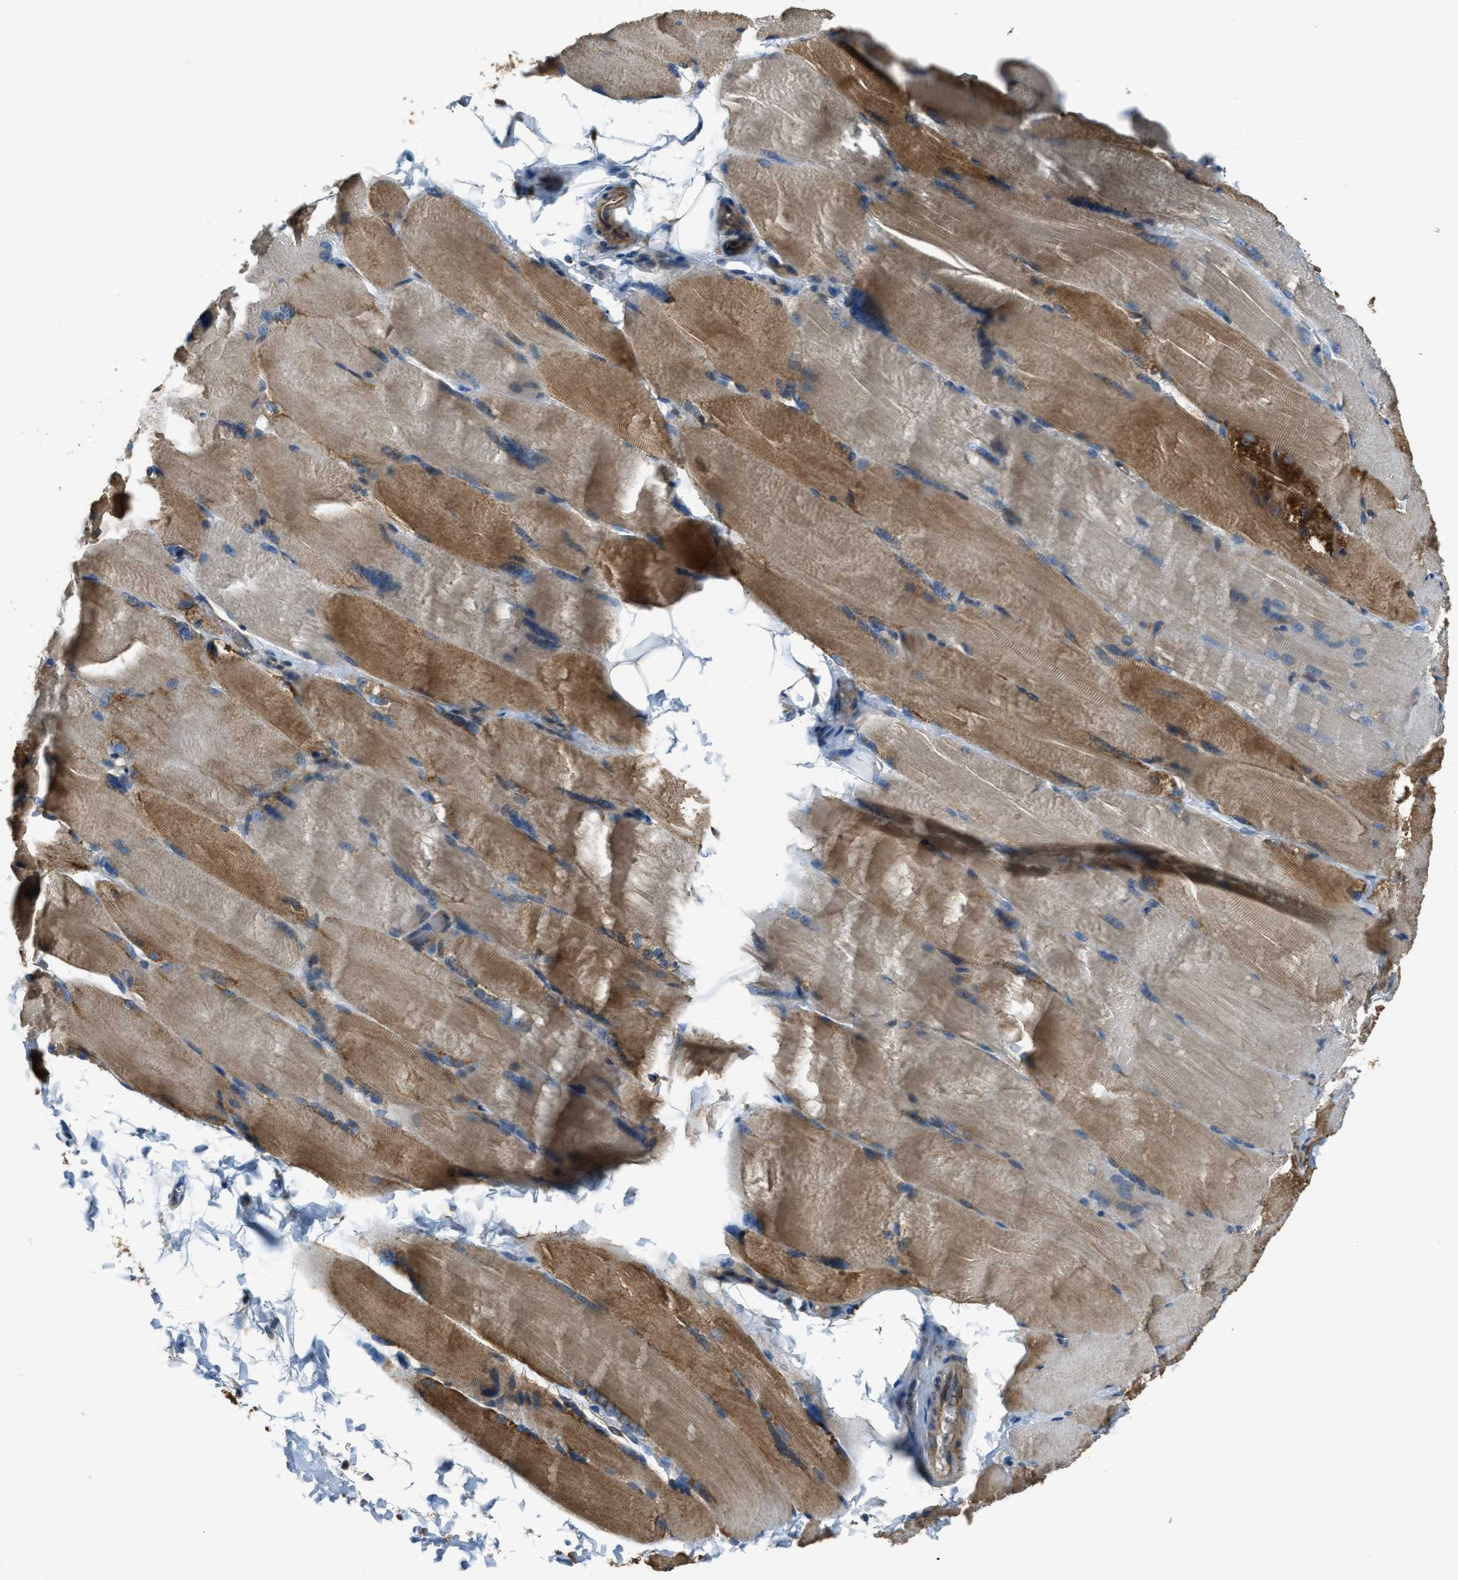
{"staining": {"intensity": "moderate", "quantity": ">75%", "location": "cytoplasmic/membranous"}, "tissue": "skeletal muscle", "cell_type": "Myocytes", "image_type": "normal", "snomed": [{"axis": "morphology", "description": "Normal tissue, NOS"}, {"axis": "topography", "description": "Skin"}, {"axis": "topography", "description": "Skeletal muscle"}], "caption": "Immunohistochemical staining of unremarkable skeletal muscle reveals moderate cytoplasmic/membranous protein positivity in about >75% of myocytes.", "gene": "SLC25A11", "patient": {"sex": "male", "age": 83}}